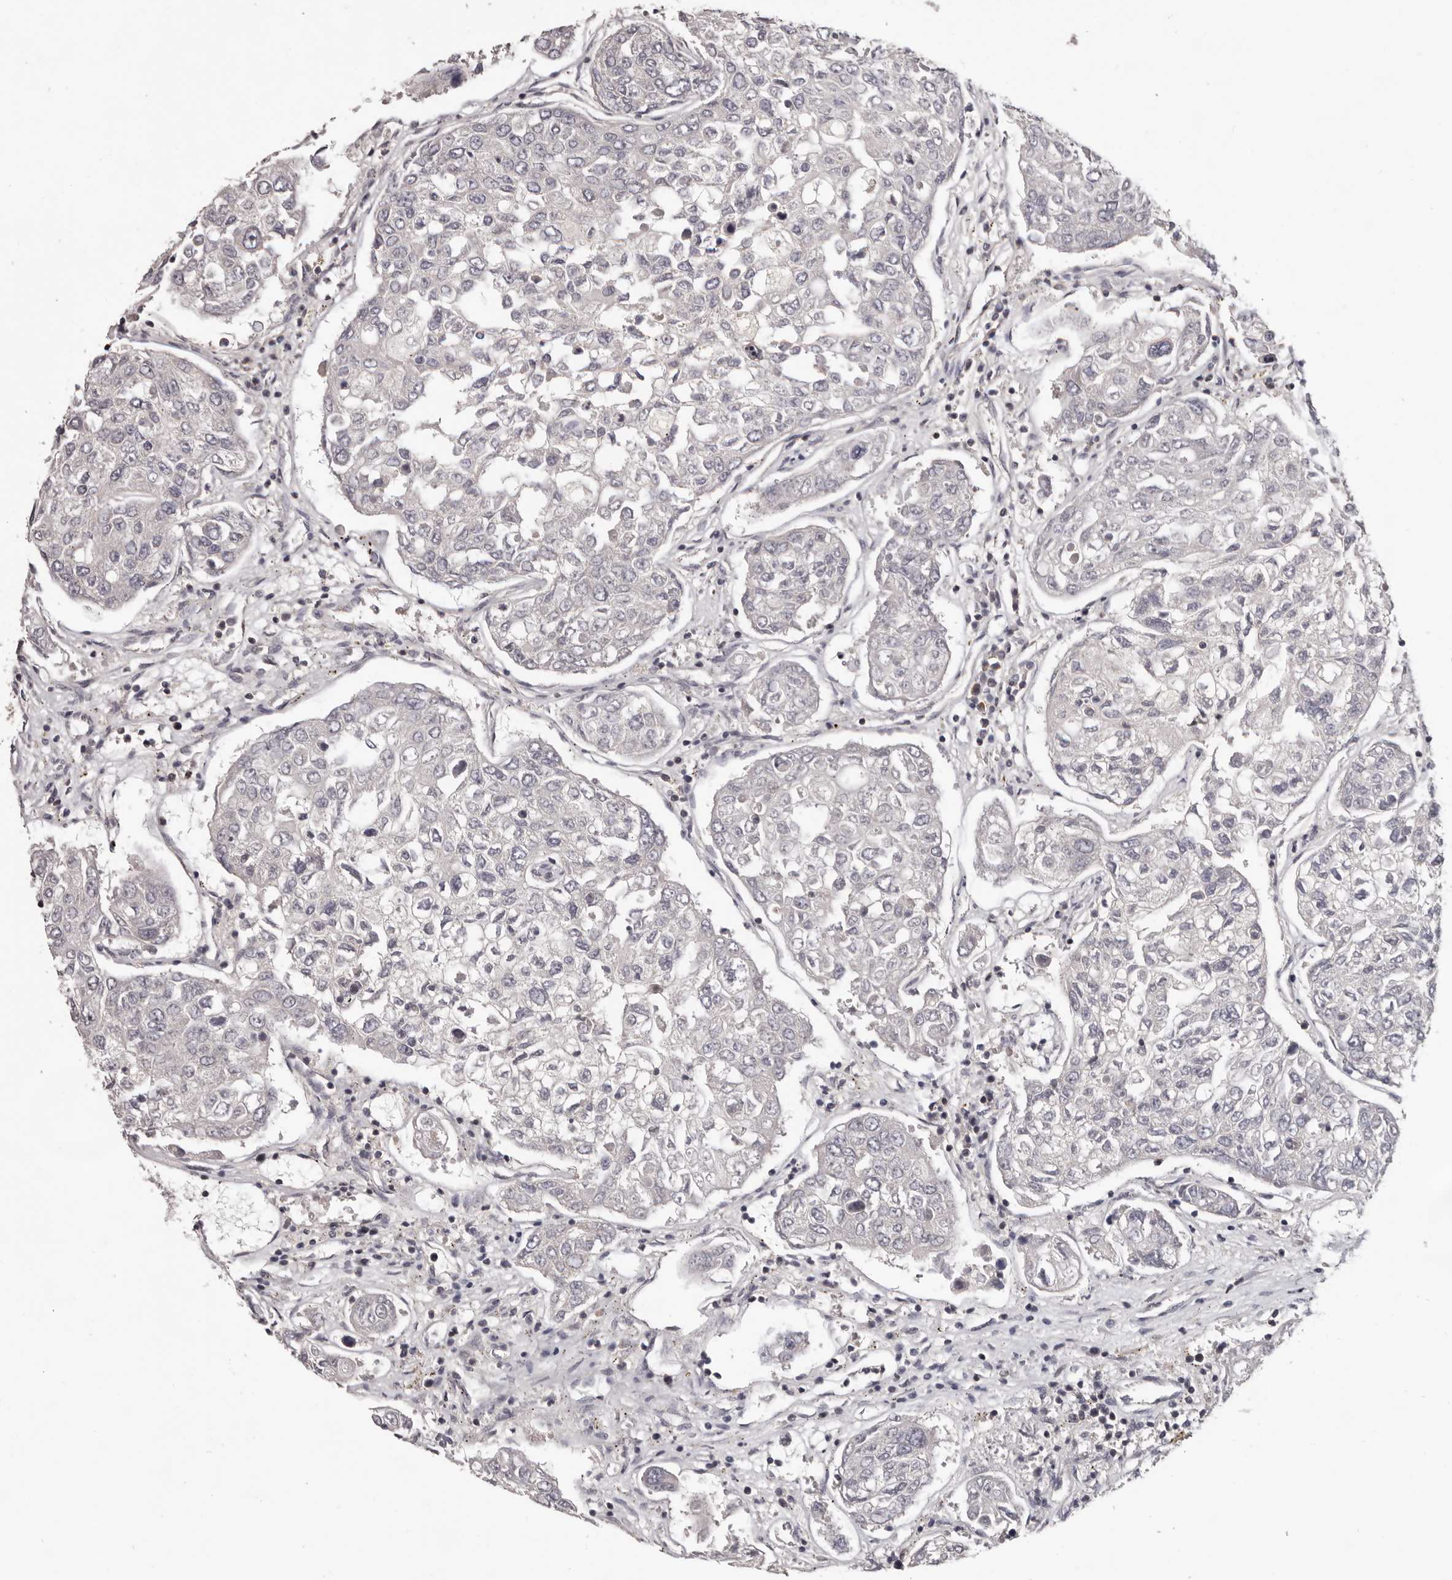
{"staining": {"intensity": "negative", "quantity": "none", "location": "none"}, "tissue": "urothelial cancer", "cell_type": "Tumor cells", "image_type": "cancer", "snomed": [{"axis": "morphology", "description": "Urothelial carcinoma, High grade"}, {"axis": "topography", "description": "Lymph node"}, {"axis": "topography", "description": "Urinary bladder"}], "caption": "High power microscopy histopathology image of an IHC image of high-grade urothelial carcinoma, revealing no significant staining in tumor cells.", "gene": "TBX5", "patient": {"sex": "male", "age": 51}}